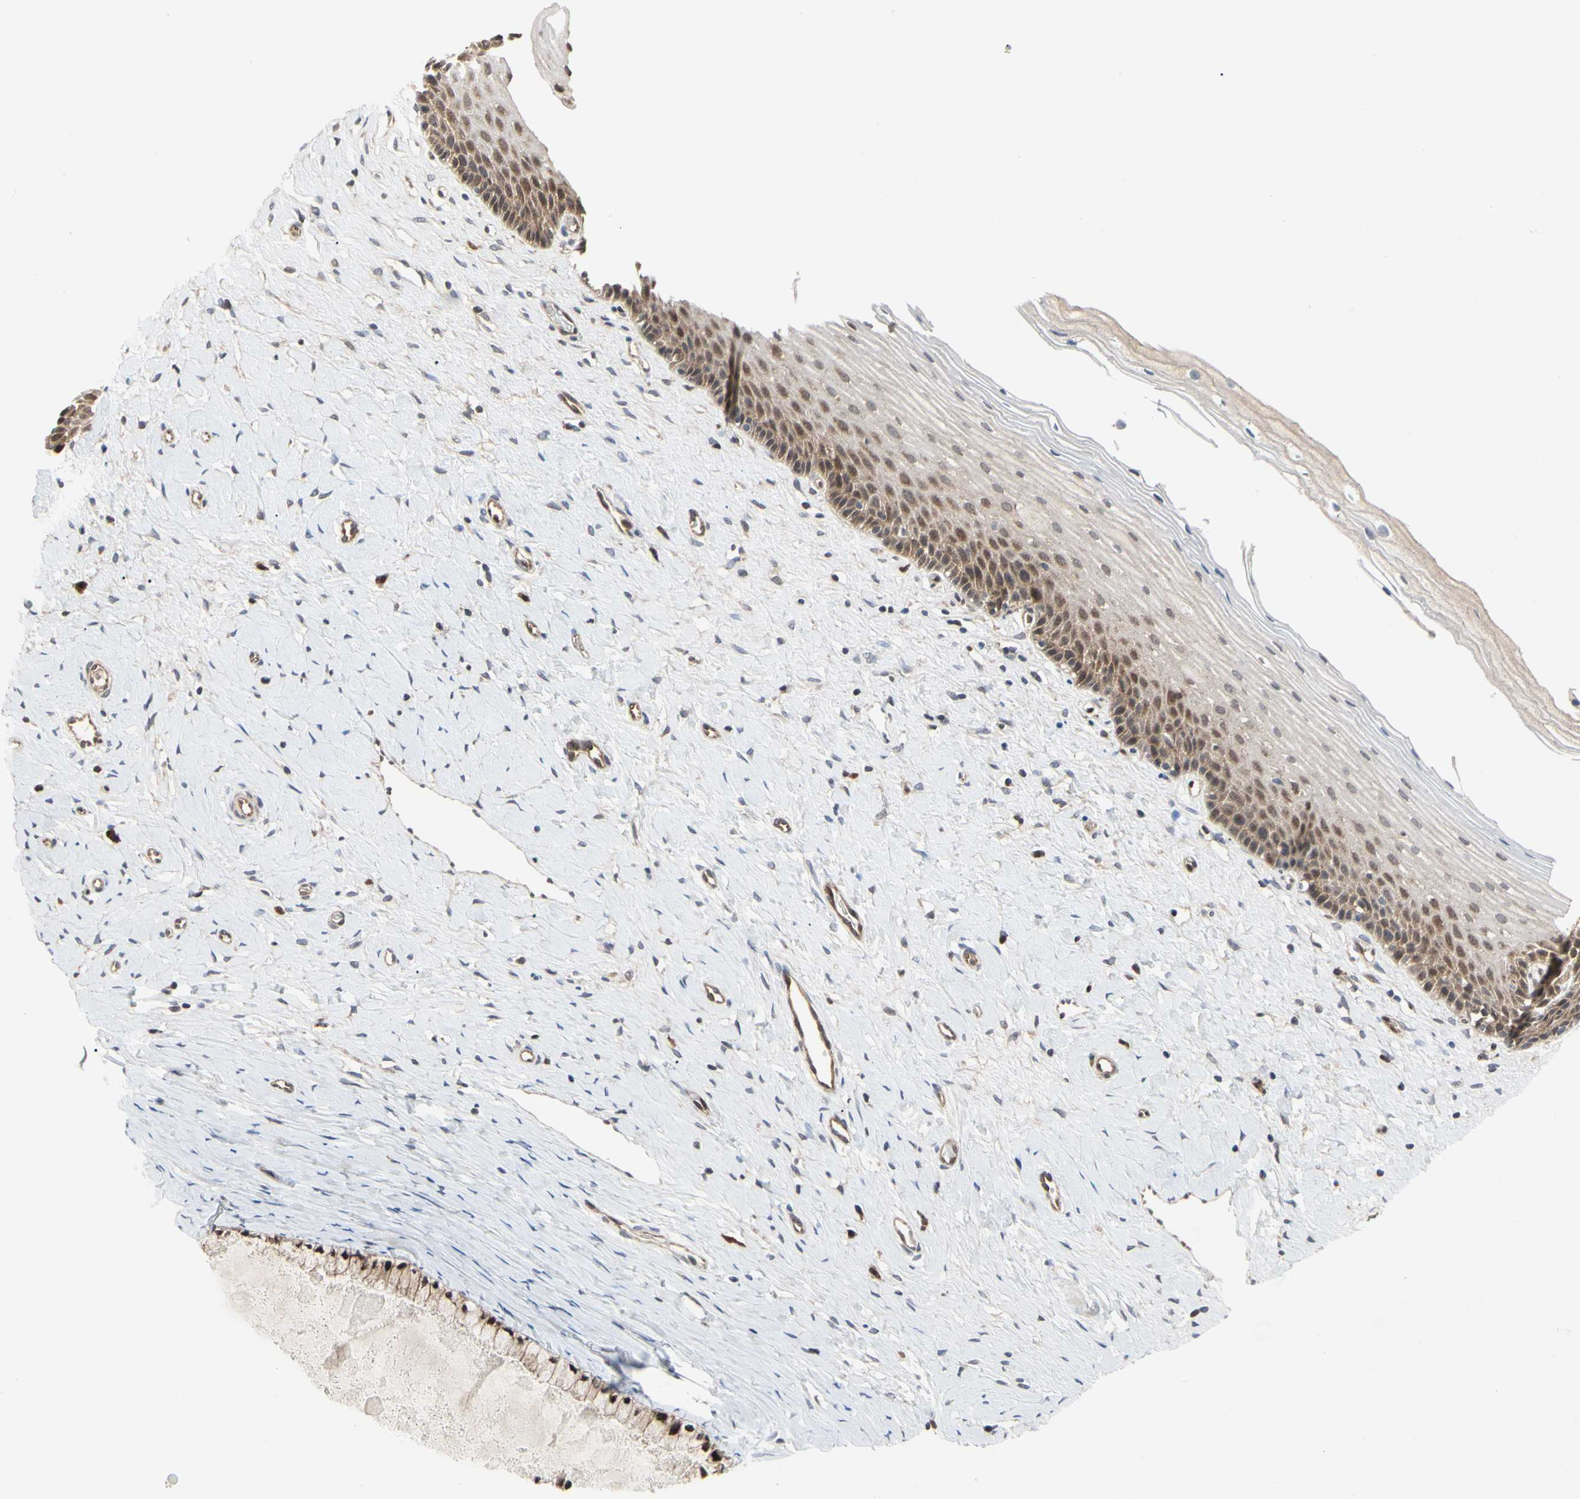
{"staining": {"intensity": "moderate", "quantity": ">75%", "location": "cytoplasmic/membranous,nuclear"}, "tissue": "cervix", "cell_type": "Glandular cells", "image_type": "normal", "snomed": [{"axis": "morphology", "description": "Normal tissue, NOS"}, {"axis": "topography", "description": "Cervix"}], "caption": "Immunohistochemistry (IHC) of benign cervix demonstrates medium levels of moderate cytoplasmic/membranous,nuclear expression in approximately >75% of glandular cells.", "gene": "CDK5", "patient": {"sex": "female", "age": 39}}